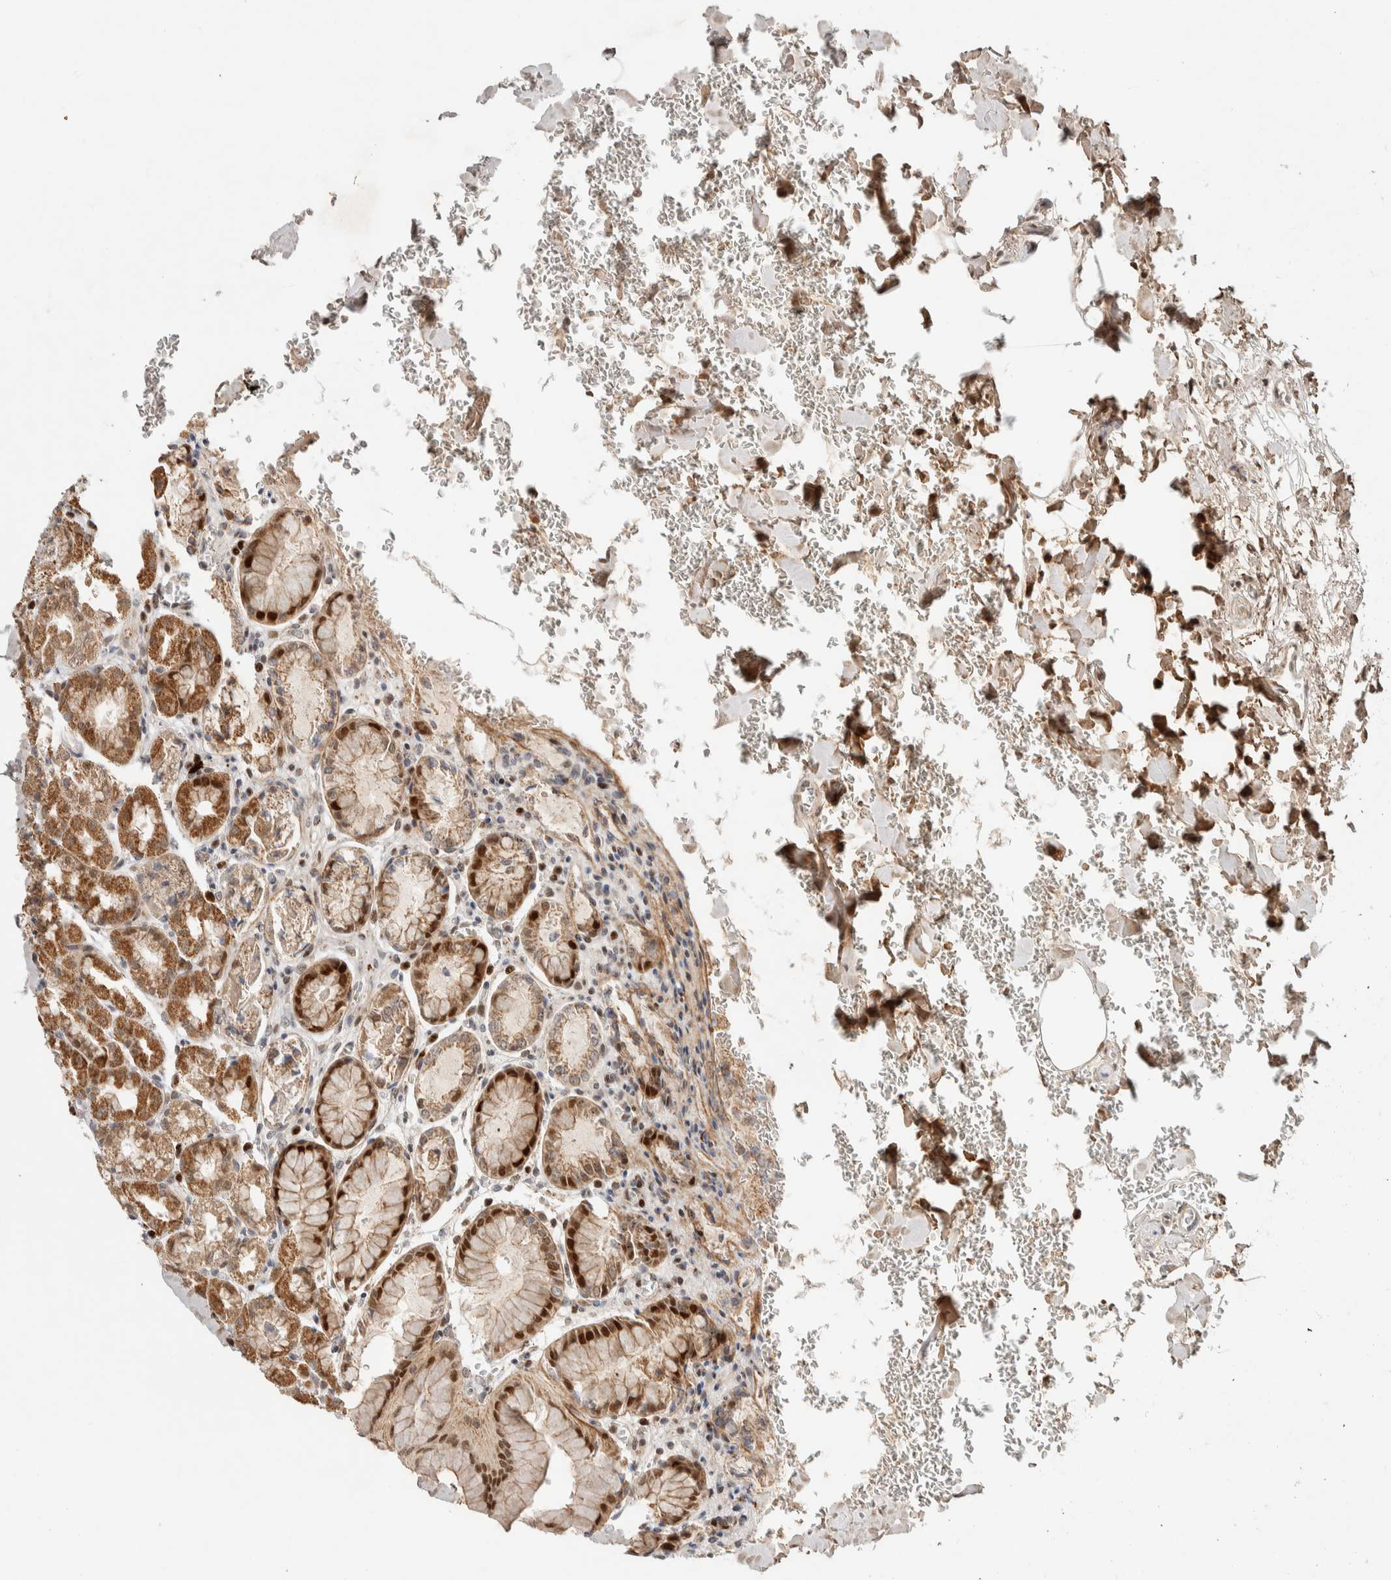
{"staining": {"intensity": "strong", "quantity": ">75%", "location": "cytoplasmic/membranous,nuclear"}, "tissue": "stomach", "cell_type": "Glandular cells", "image_type": "normal", "snomed": [{"axis": "morphology", "description": "Normal tissue, NOS"}, {"axis": "topography", "description": "Stomach"}], "caption": "The micrograph reveals immunohistochemical staining of normal stomach. There is strong cytoplasmic/membranous,nuclear staining is seen in about >75% of glandular cells.", "gene": "TSPAN32", "patient": {"sex": "male", "age": 42}}